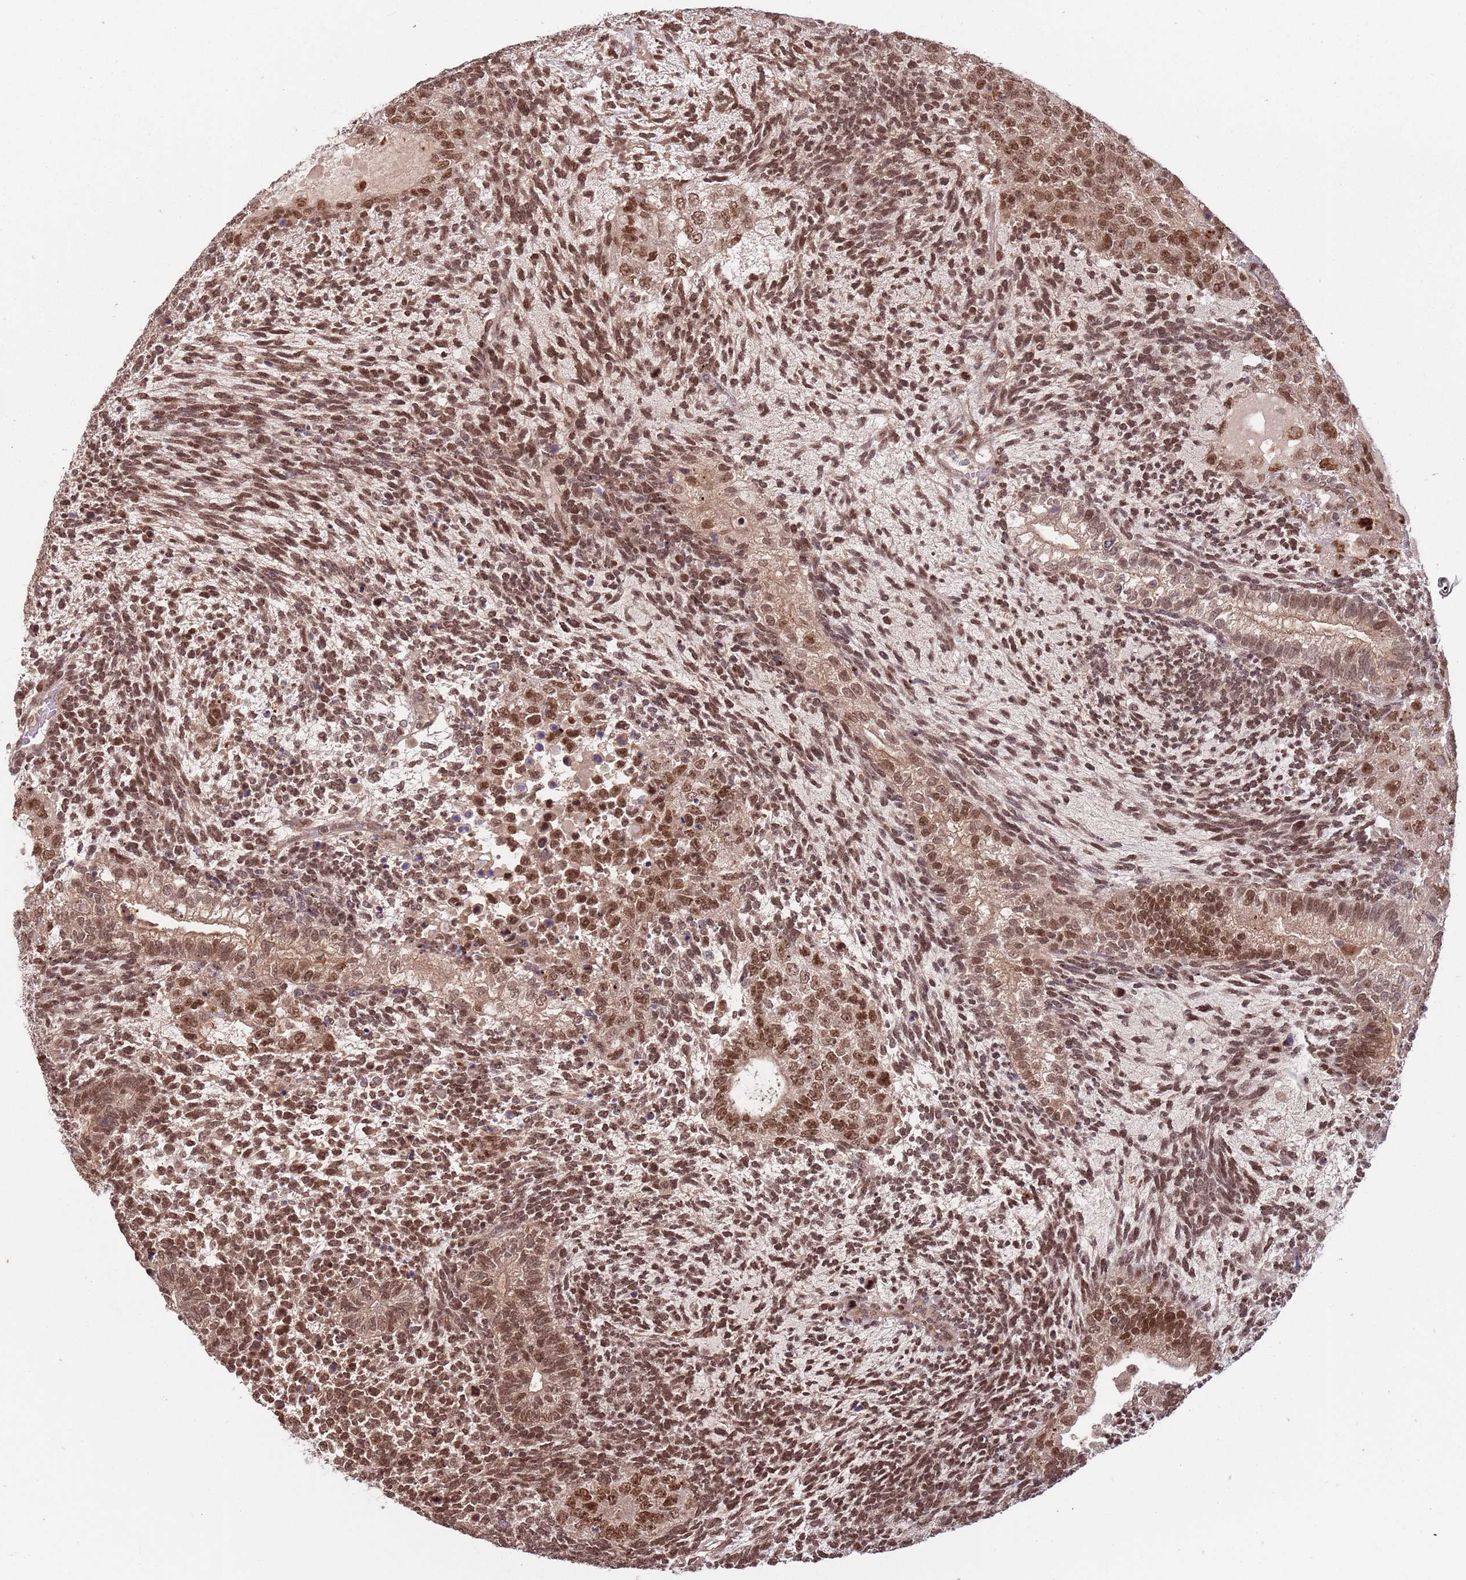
{"staining": {"intensity": "strong", "quantity": ">75%", "location": "nuclear"}, "tissue": "testis cancer", "cell_type": "Tumor cells", "image_type": "cancer", "snomed": [{"axis": "morphology", "description": "Carcinoma, Embryonal, NOS"}, {"axis": "topography", "description": "Testis"}], "caption": "This is a histology image of IHC staining of testis cancer (embryonal carcinoma), which shows strong positivity in the nuclear of tumor cells.", "gene": "SALL1", "patient": {"sex": "male", "age": 23}}